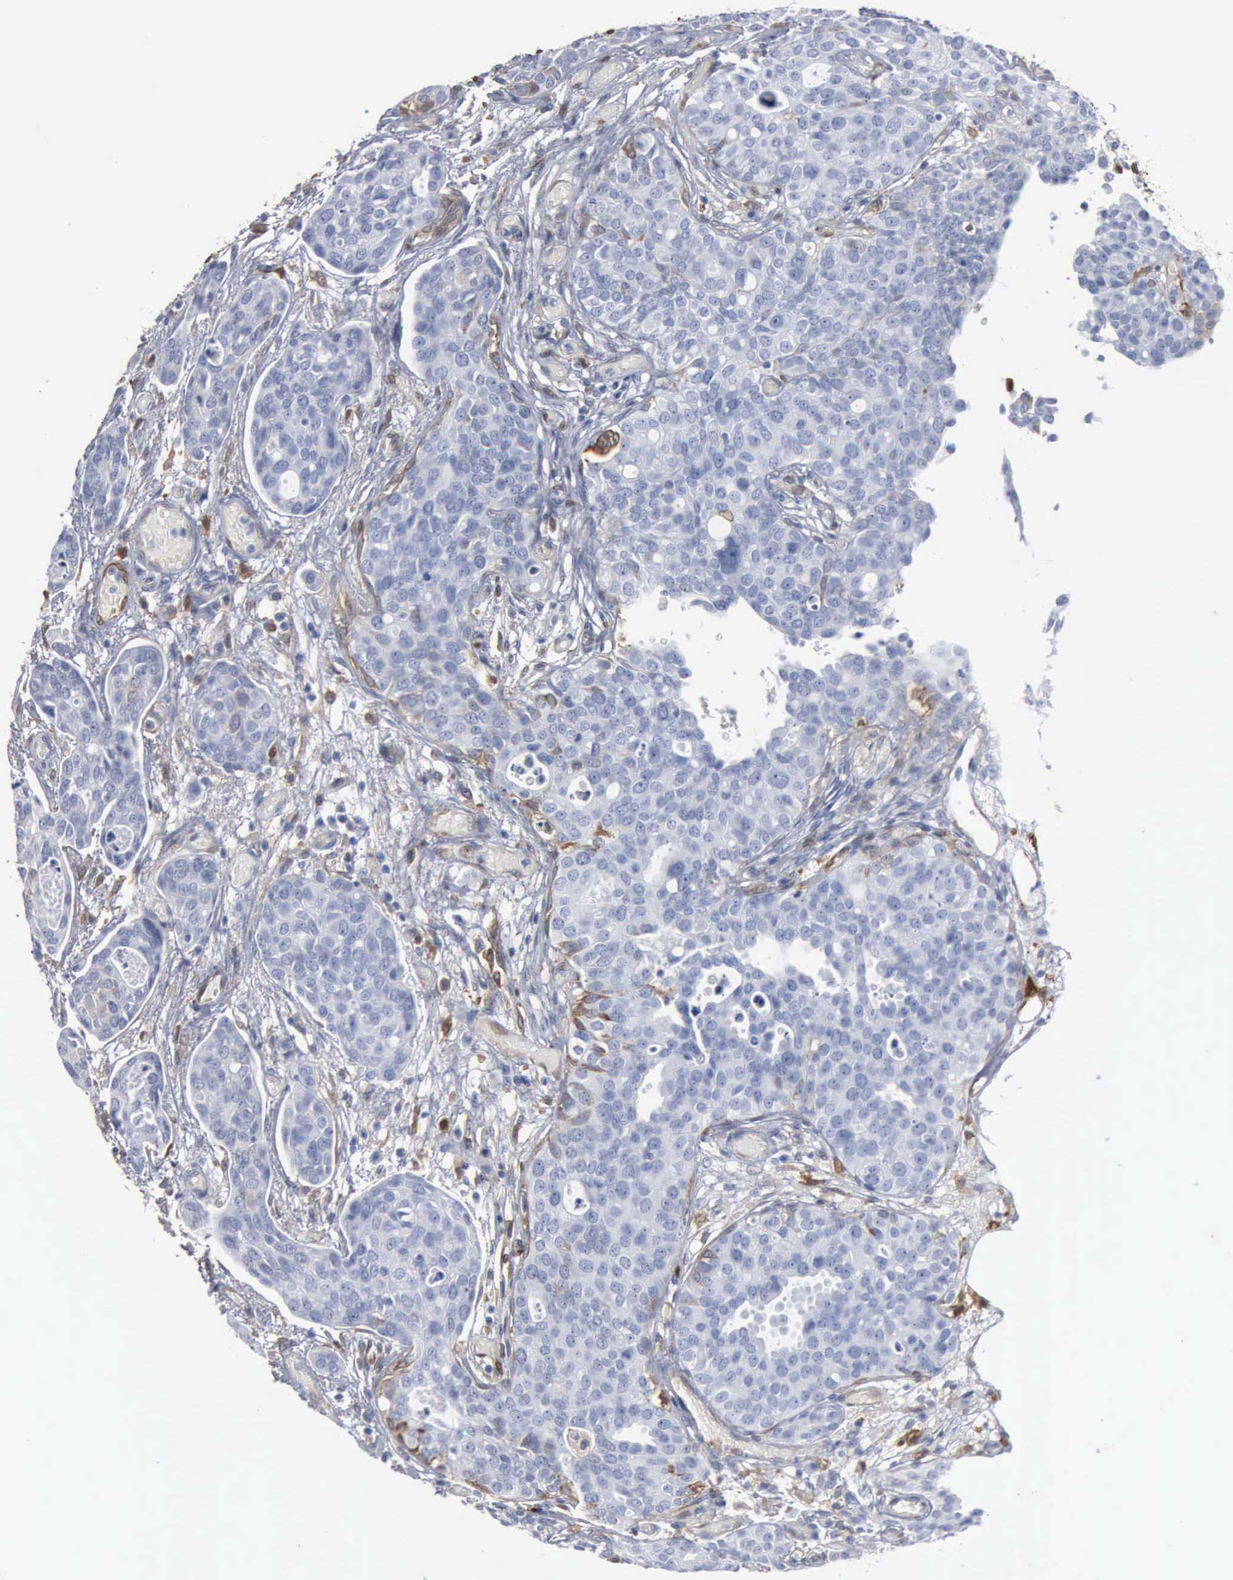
{"staining": {"intensity": "negative", "quantity": "none", "location": "none"}, "tissue": "urothelial cancer", "cell_type": "Tumor cells", "image_type": "cancer", "snomed": [{"axis": "morphology", "description": "Urothelial carcinoma, High grade"}, {"axis": "topography", "description": "Urinary bladder"}], "caption": "IHC photomicrograph of neoplastic tissue: human urothelial carcinoma (high-grade) stained with DAB (3,3'-diaminobenzidine) exhibits no significant protein expression in tumor cells.", "gene": "FSCN1", "patient": {"sex": "male", "age": 78}}